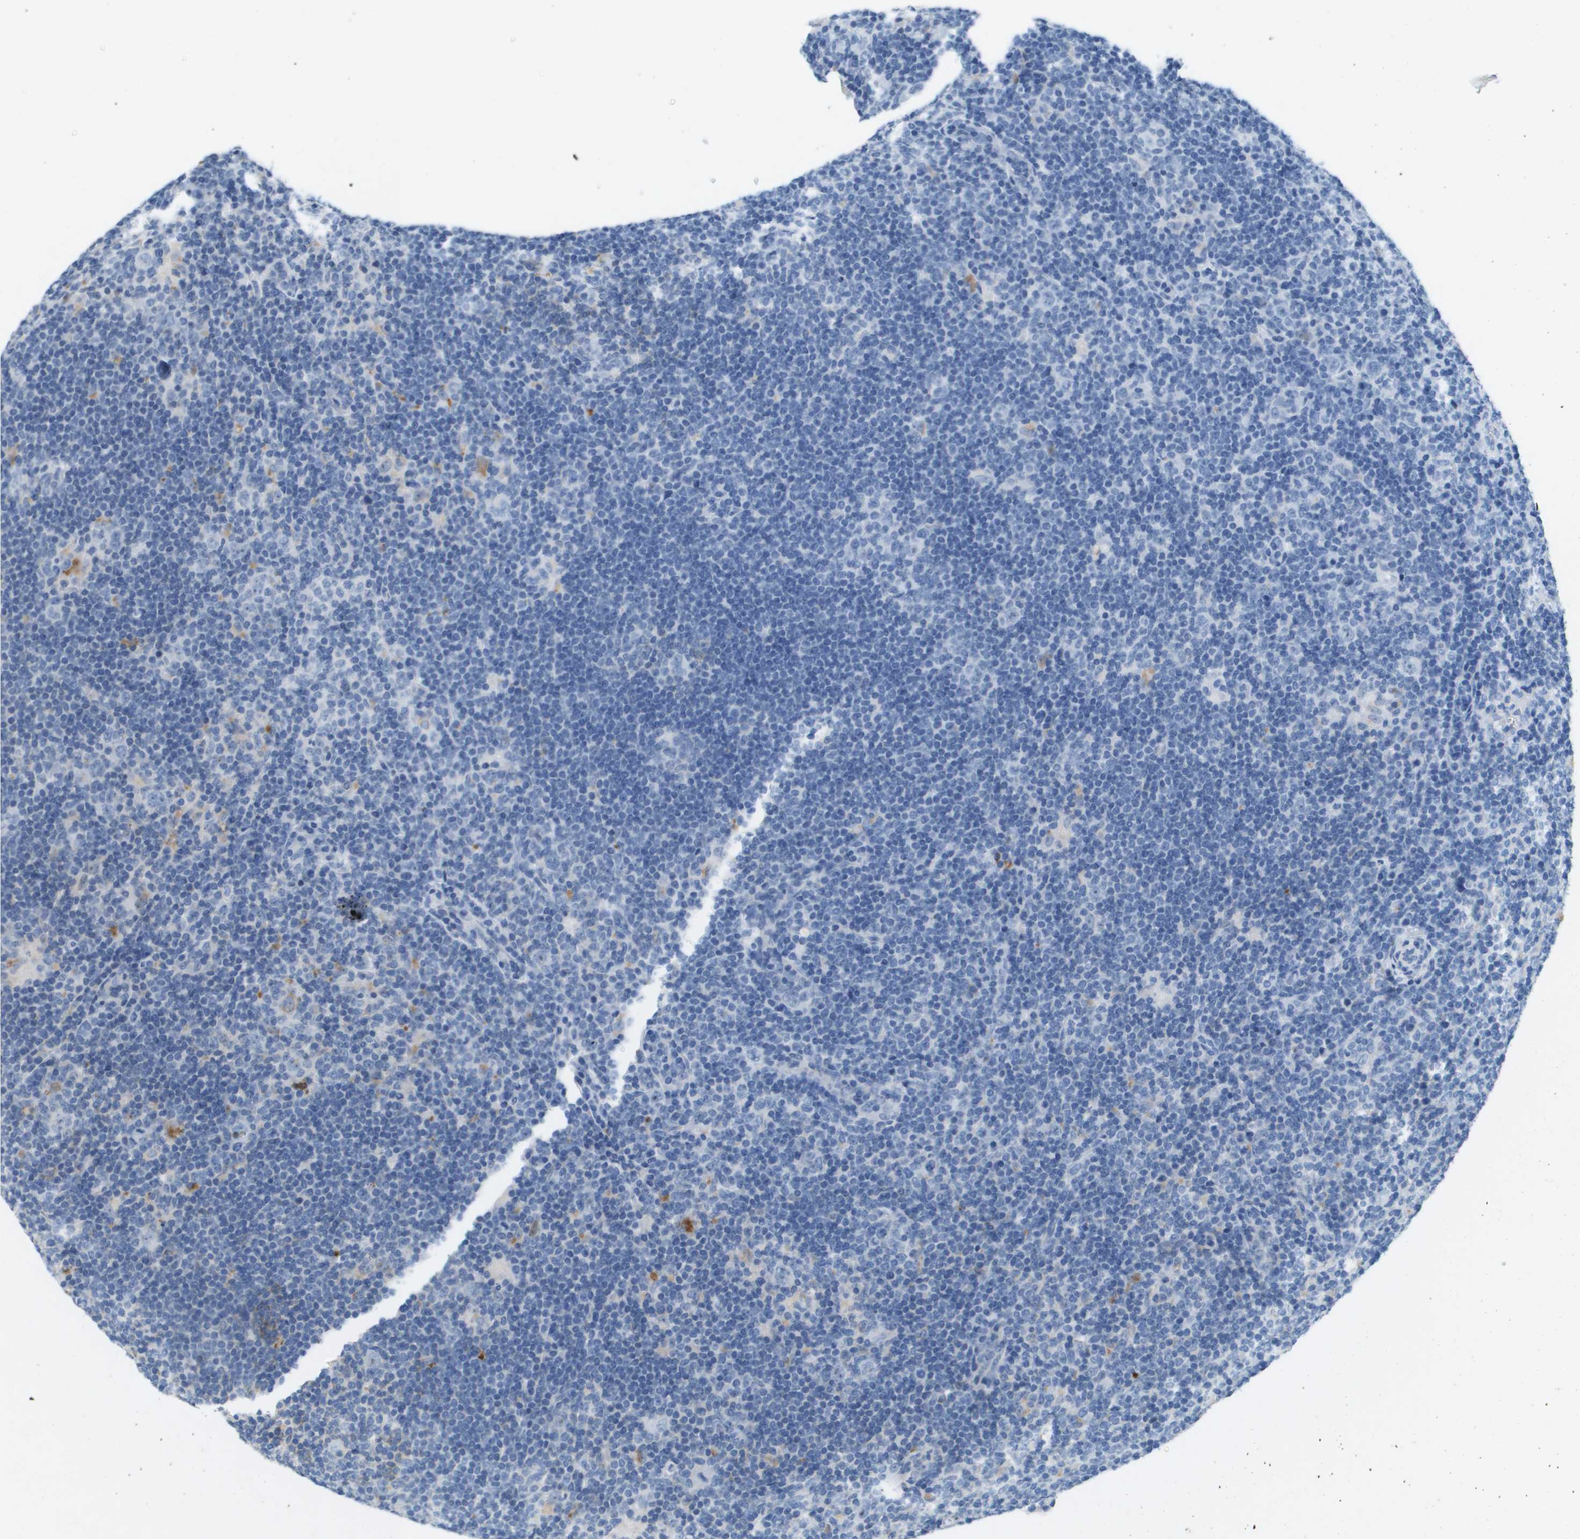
{"staining": {"intensity": "negative", "quantity": "none", "location": "none"}, "tissue": "lymphoma", "cell_type": "Tumor cells", "image_type": "cancer", "snomed": [{"axis": "morphology", "description": "Hodgkin's disease, NOS"}, {"axis": "topography", "description": "Lymph node"}], "caption": "IHC photomicrograph of neoplastic tissue: lymphoma stained with DAB shows no significant protein positivity in tumor cells.", "gene": "B3GNT5", "patient": {"sex": "female", "age": 57}}